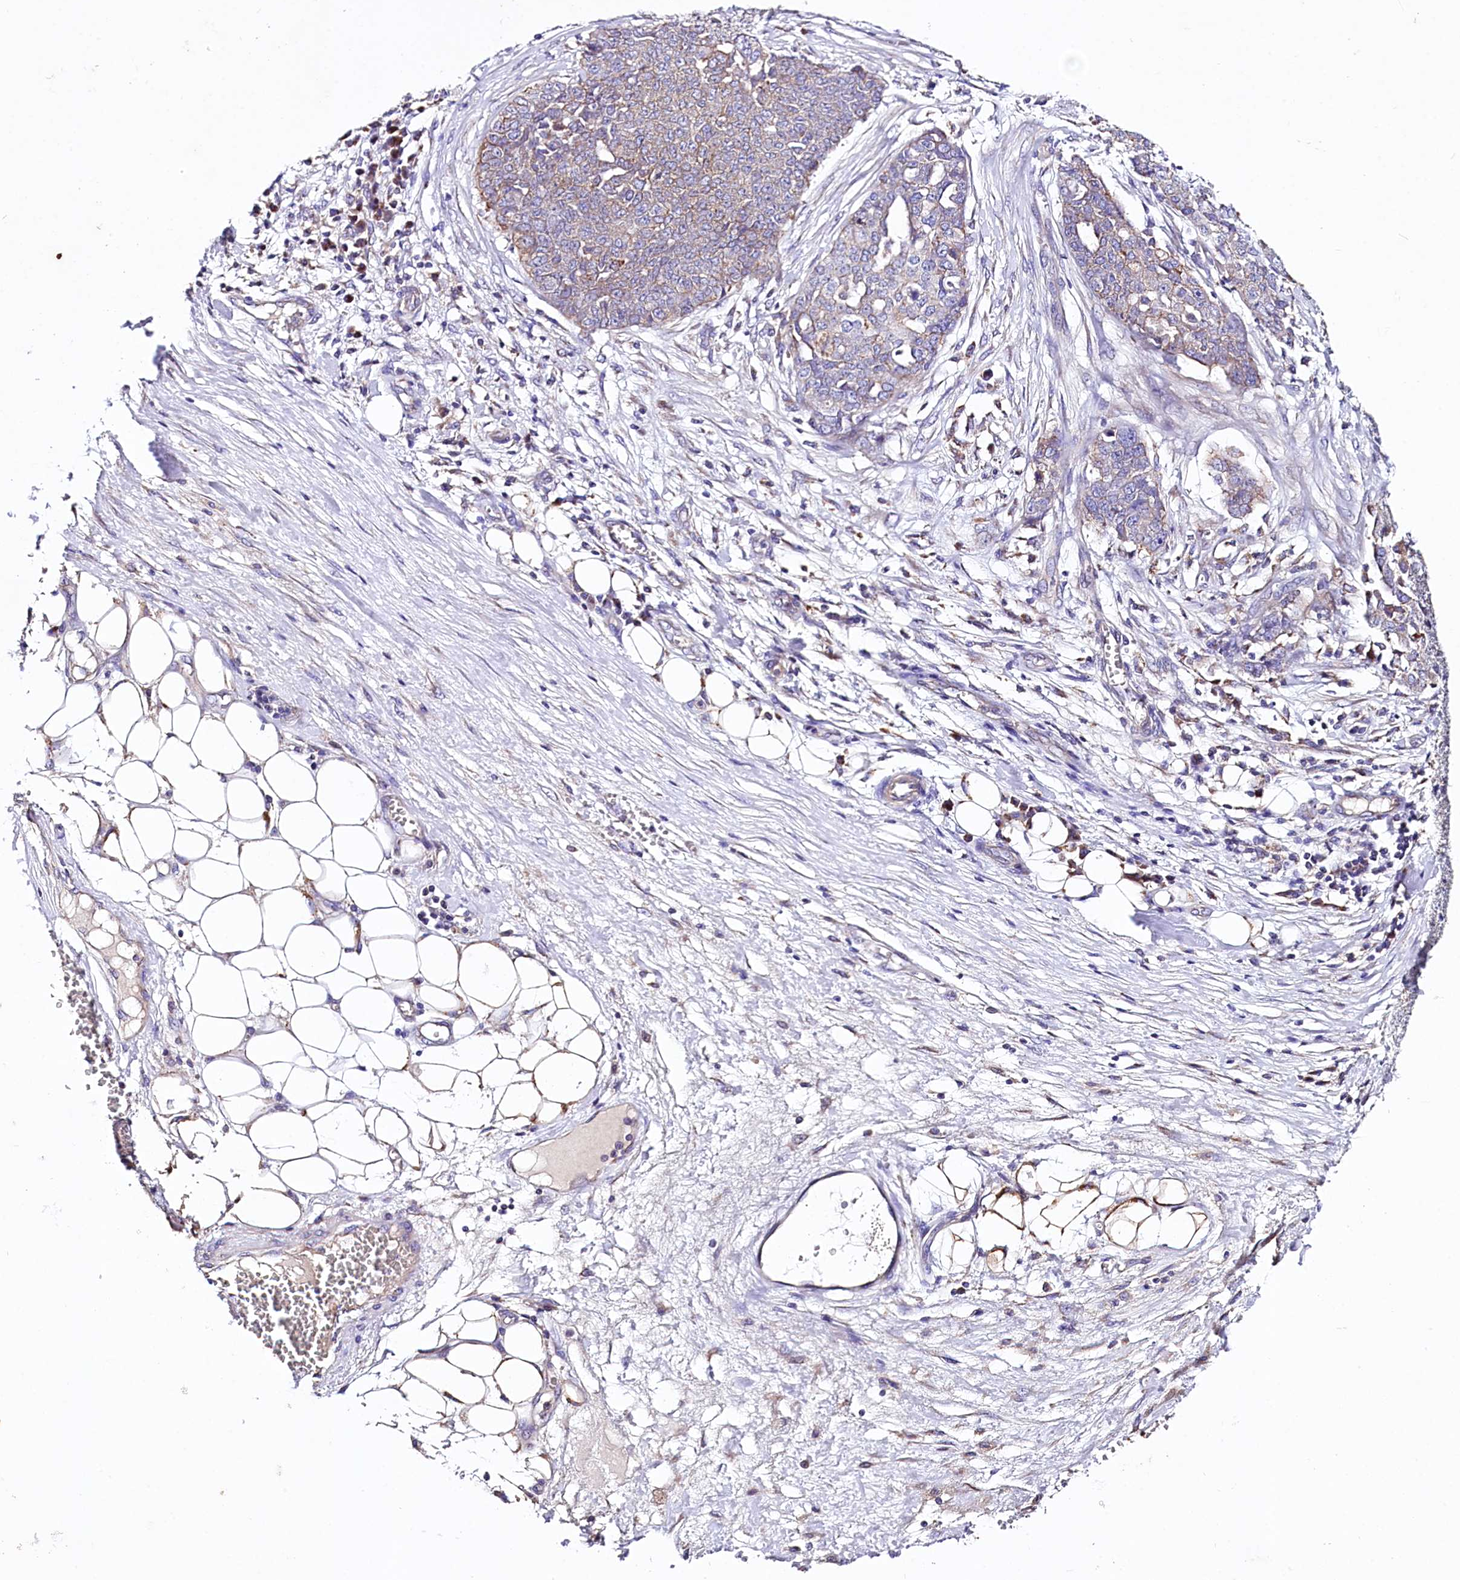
{"staining": {"intensity": "moderate", "quantity": "<25%", "location": "cytoplasmic/membranous"}, "tissue": "ovarian cancer", "cell_type": "Tumor cells", "image_type": "cancer", "snomed": [{"axis": "morphology", "description": "Cystadenocarcinoma, serous, NOS"}, {"axis": "topography", "description": "Soft tissue"}, {"axis": "topography", "description": "Ovary"}], "caption": "Immunohistochemical staining of human ovarian cancer (serous cystadenocarcinoma) shows low levels of moderate cytoplasmic/membranous protein positivity in about <25% of tumor cells.", "gene": "SACM1L", "patient": {"sex": "female", "age": 57}}